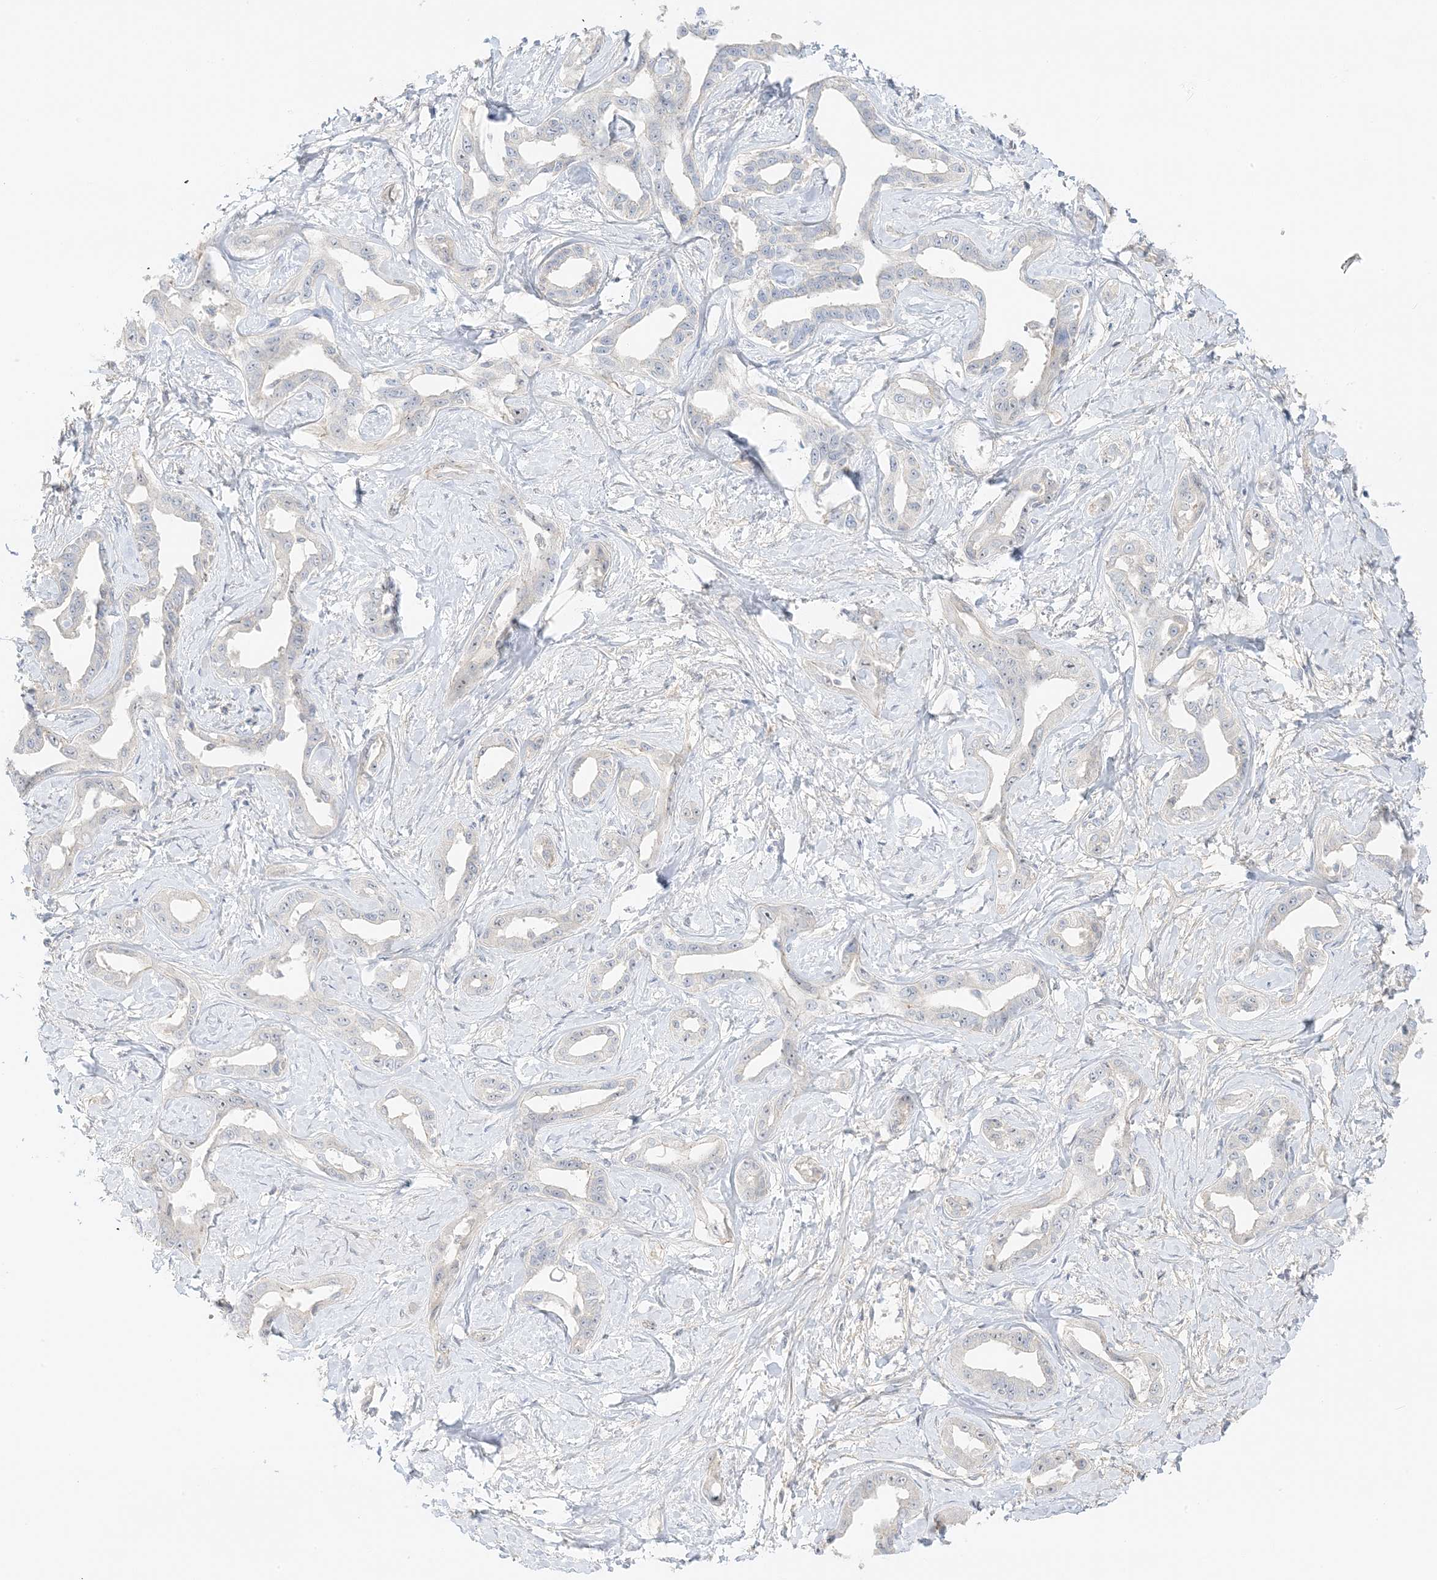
{"staining": {"intensity": "negative", "quantity": "none", "location": "none"}, "tissue": "liver cancer", "cell_type": "Tumor cells", "image_type": "cancer", "snomed": [{"axis": "morphology", "description": "Cholangiocarcinoma"}, {"axis": "topography", "description": "Liver"}], "caption": "DAB (3,3'-diaminobenzidine) immunohistochemical staining of liver cancer reveals no significant expression in tumor cells.", "gene": "ETAA1", "patient": {"sex": "male", "age": 59}}